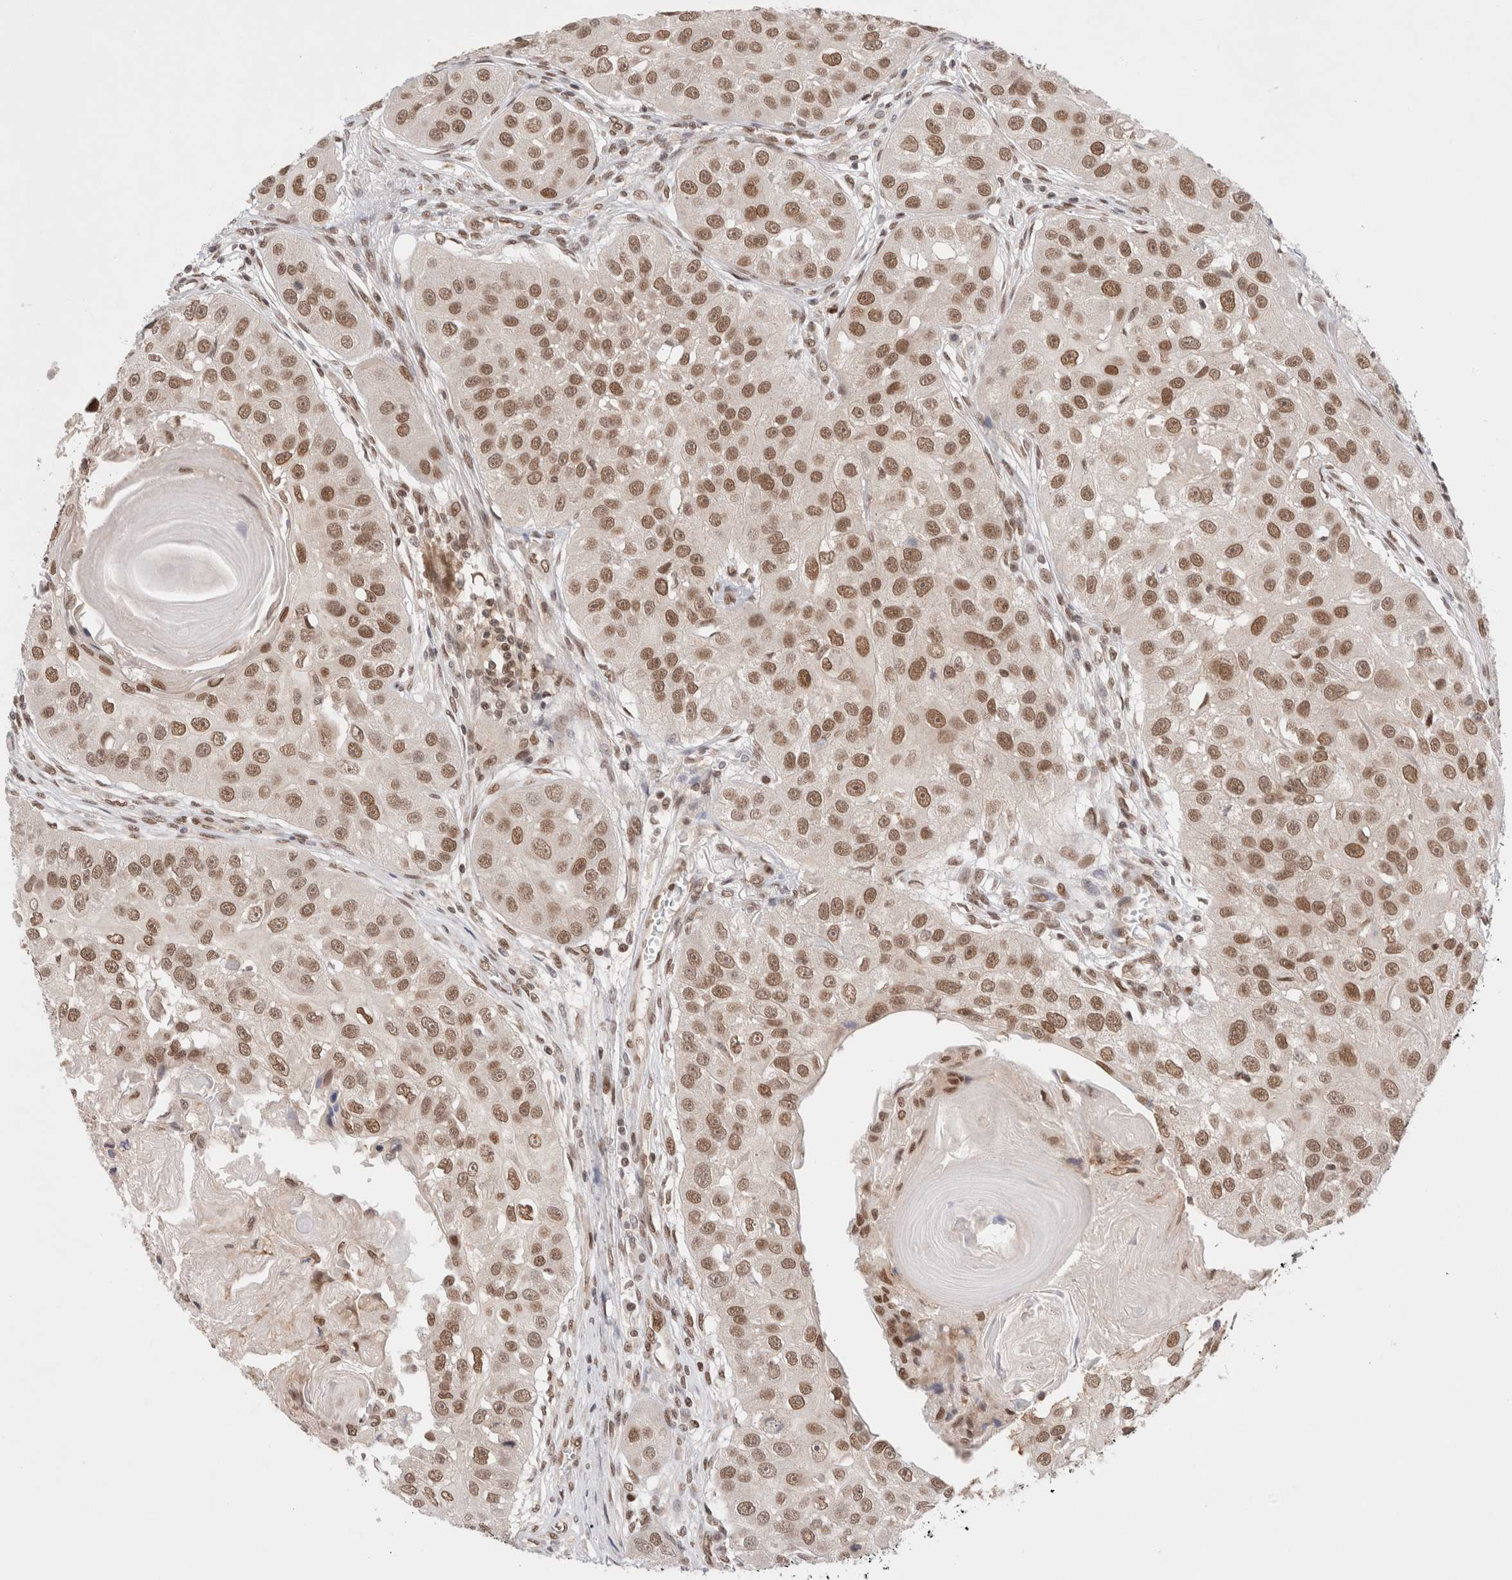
{"staining": {"intensity": "moderate", "quantity": ">75%", "location": "nuclear"}, "tissue": "head and neck cancer", "cell_type": "Tumor cells", "image_type": "cancer", "snomed": [{"axis": "morphology", "description": "Normal tissue, NOS"}, {"axis": "morphology", "description": "Squamous cell carcinoma, NOS"}, {"axis": "topography", "description": "Skeletal muscle"}, {"axis": "topography", "description": "Head-Neck"}], "caption": "DAB immunohistochemical staining of human head and neck squamous cell carcinoma displays moderate nuclear protein expression in approximately >75% of tumor cells.", "gene": "GATAD2A", "patient": {"sex": "male", "age": 51}}